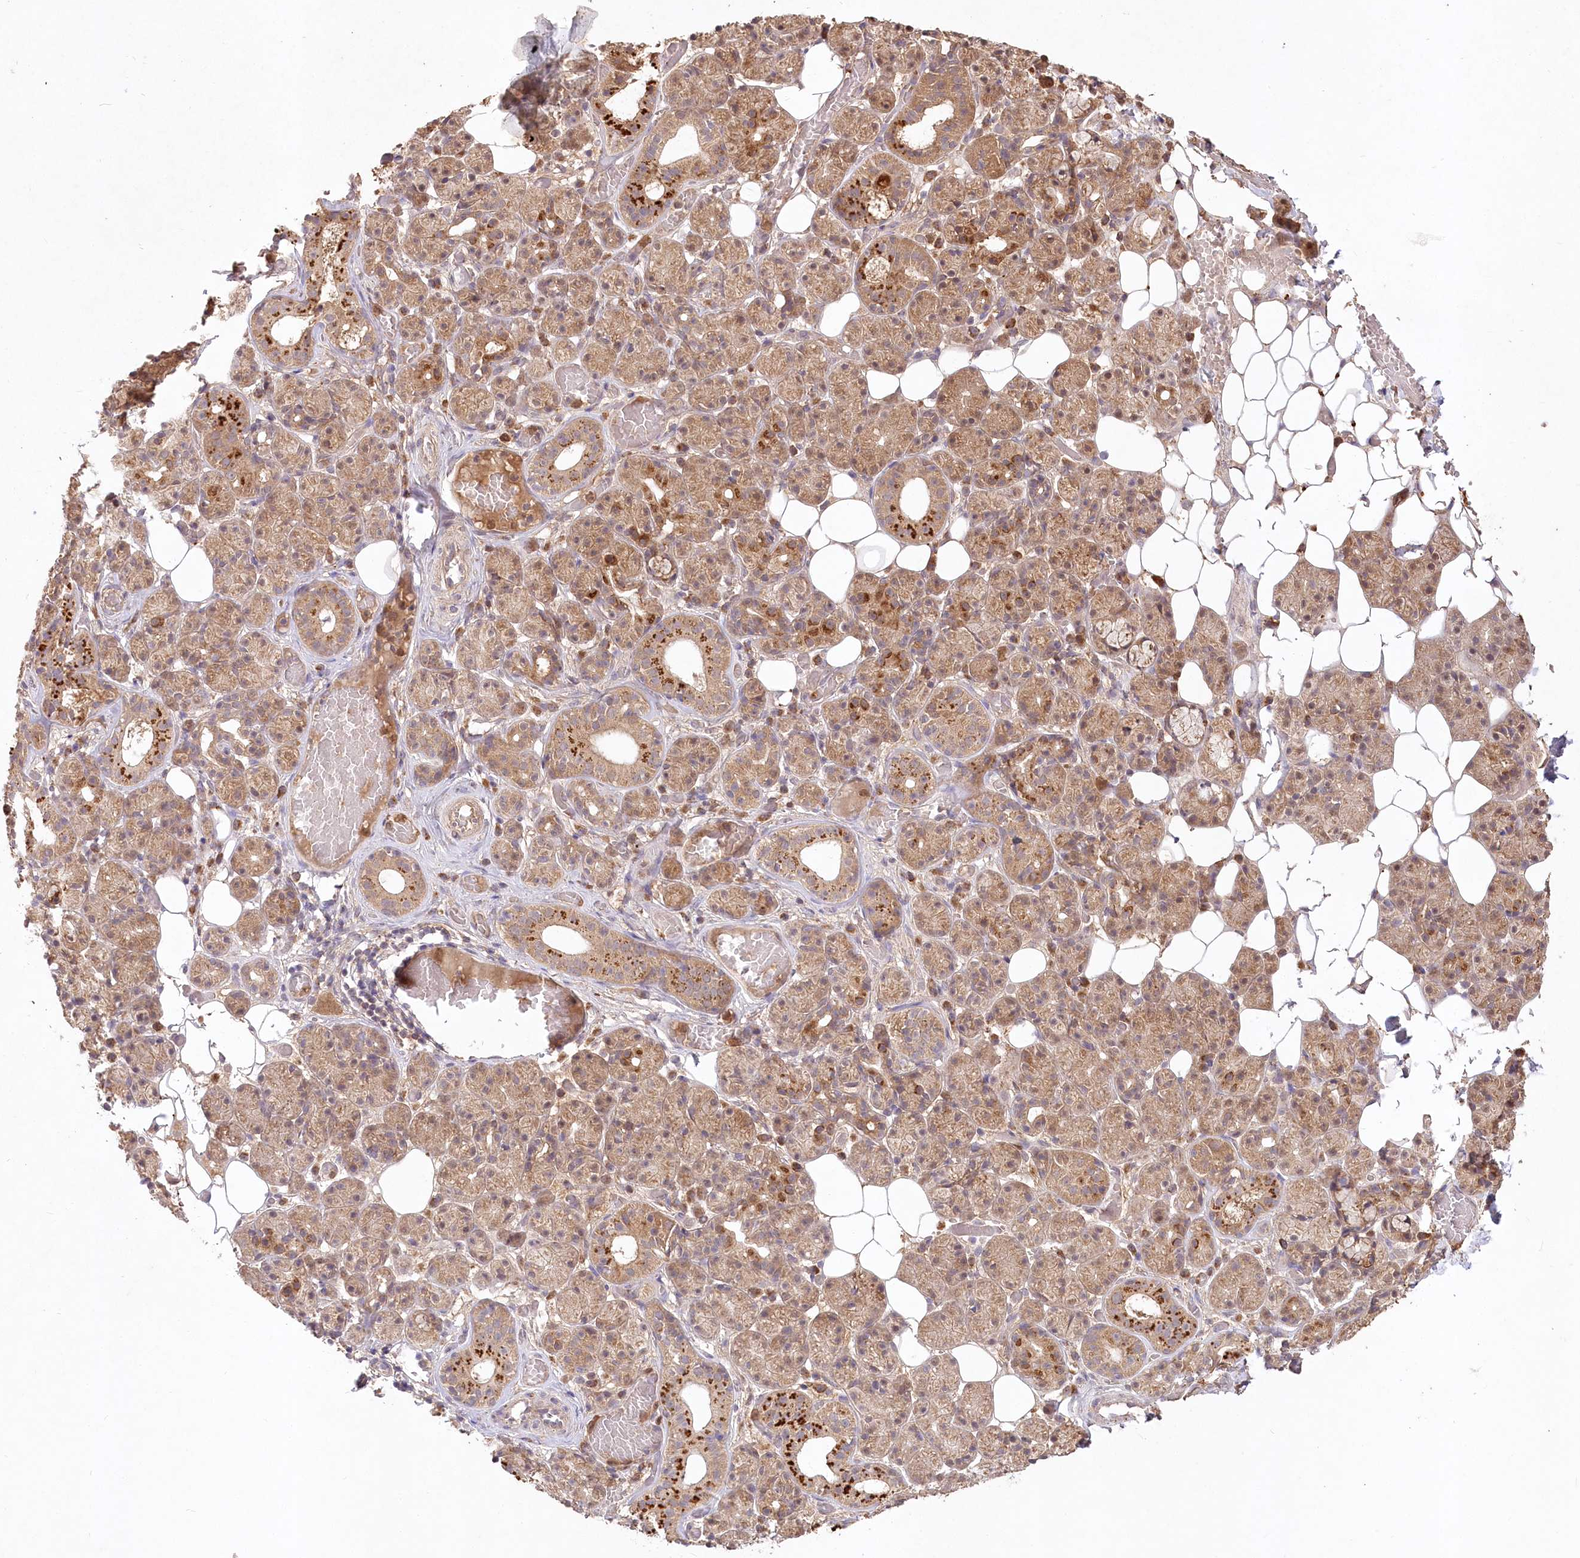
{"staining": {"intensity": "moderate", "quantity": ">75%", "location": "cytoplasmic/membranous,nuclear"}, "tissue": "salivary gland", "cell_type": "Glandular cells", "image_type": "normal", "snomed": [{"axis": "morphology", "description": "Normal tissue, NOS"}, {"axis": "topography", "description": "Salivary gland"}], "caption": "Immunohistochemistry (IHC) of normal human salivary gland shows medium levels of moderate cytoplasmic/membranous,nuclear expression in about >75% of glandular cells.", "gene": "IRAK1BP1", "patient": {"sex": "male", "age": 63}}